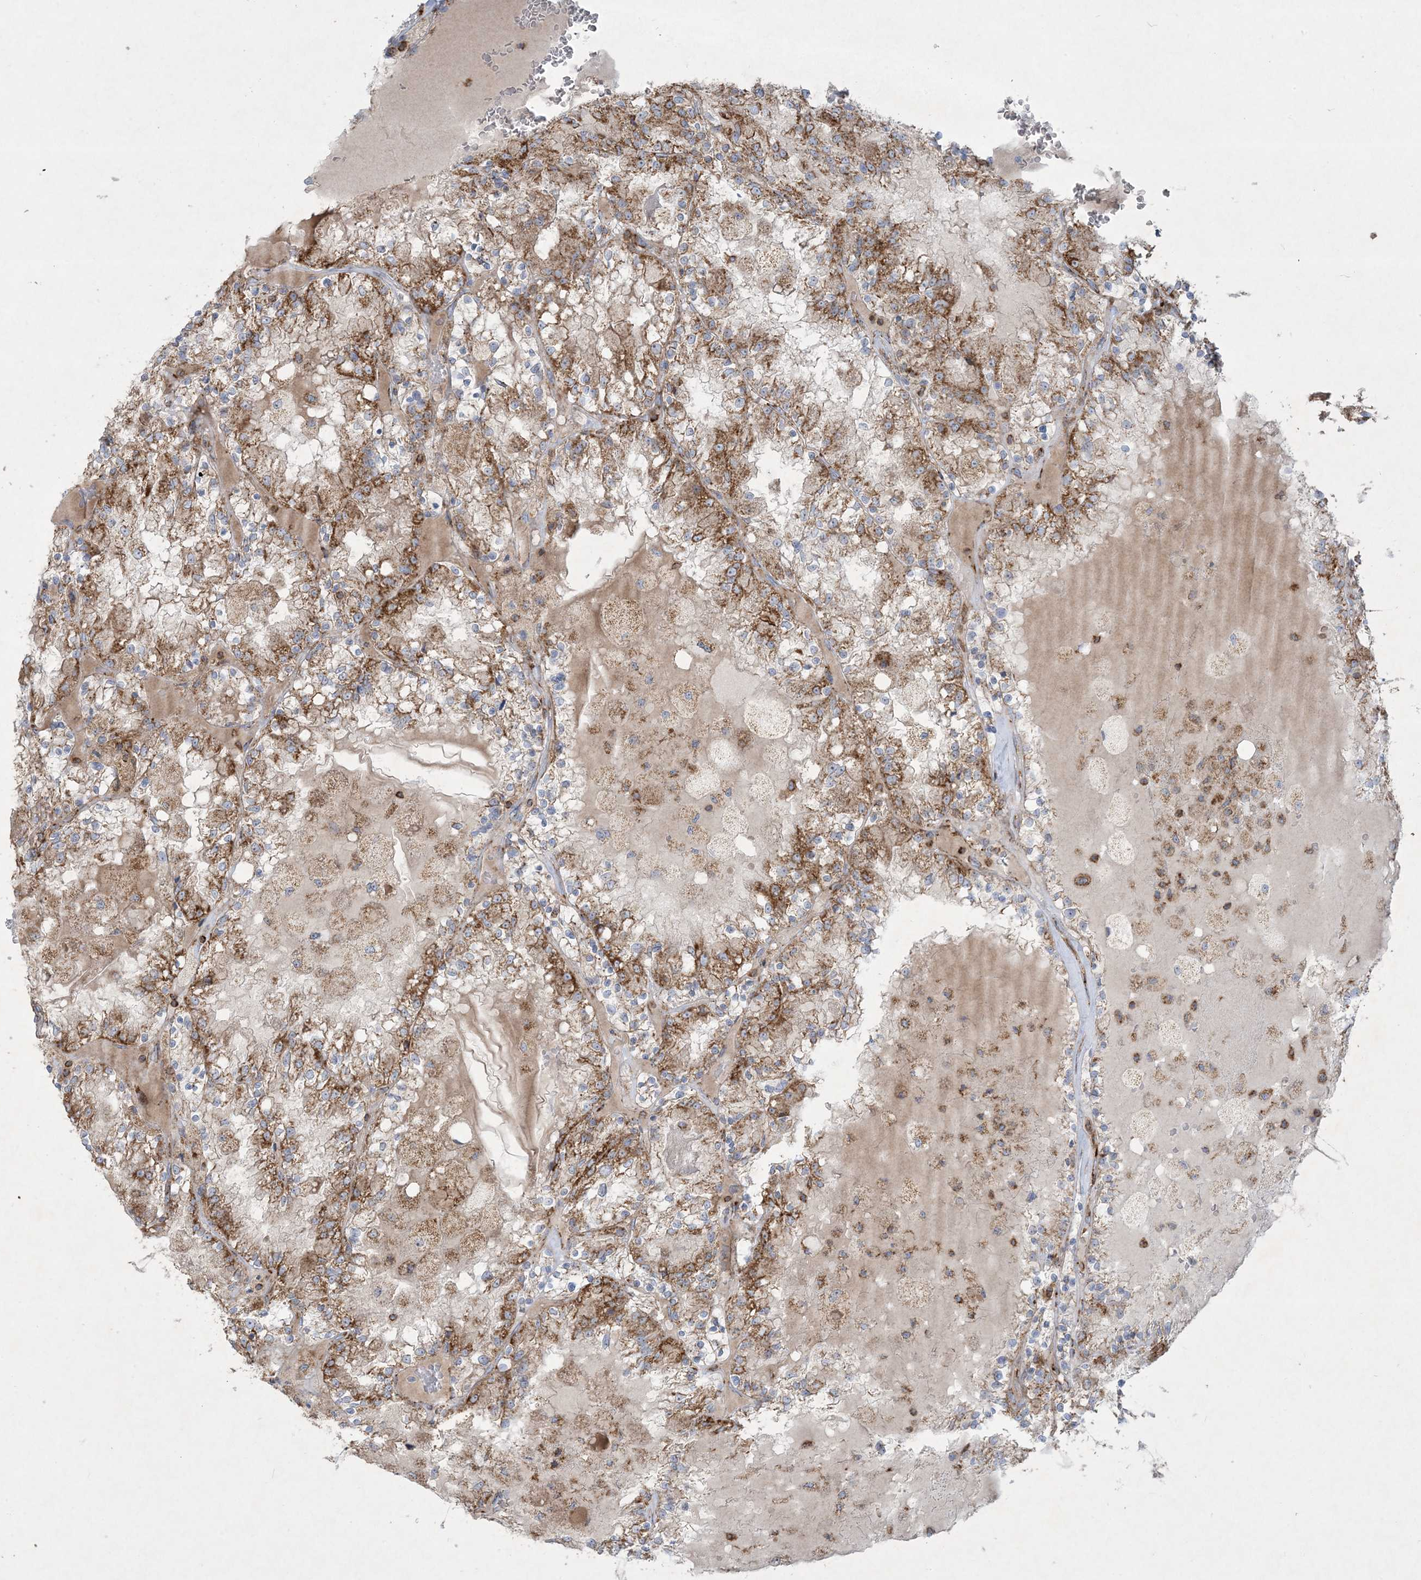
{"staining": {"intensity": "moderate", "quantity": ">75%", "location": "cytoplasmic/membranous"}, "tissue": "renal cancer", "cell_type": "Tumor cells", "image_type": "cancer", "snomed": [{"axis": "morphology", "description": "Adenocarcinoma, NOS"}, {"axis": "topography", "description": "Kidney"}], "caption": "There is medium levels of moderate cytoplasmic/membranous staining in tumor cells of renal adenocarcinoma, as demonstrated by immunohistochemical staining (brown color).", "gene": "BEND4", "patient": {"sex": "female", "age": 56}}